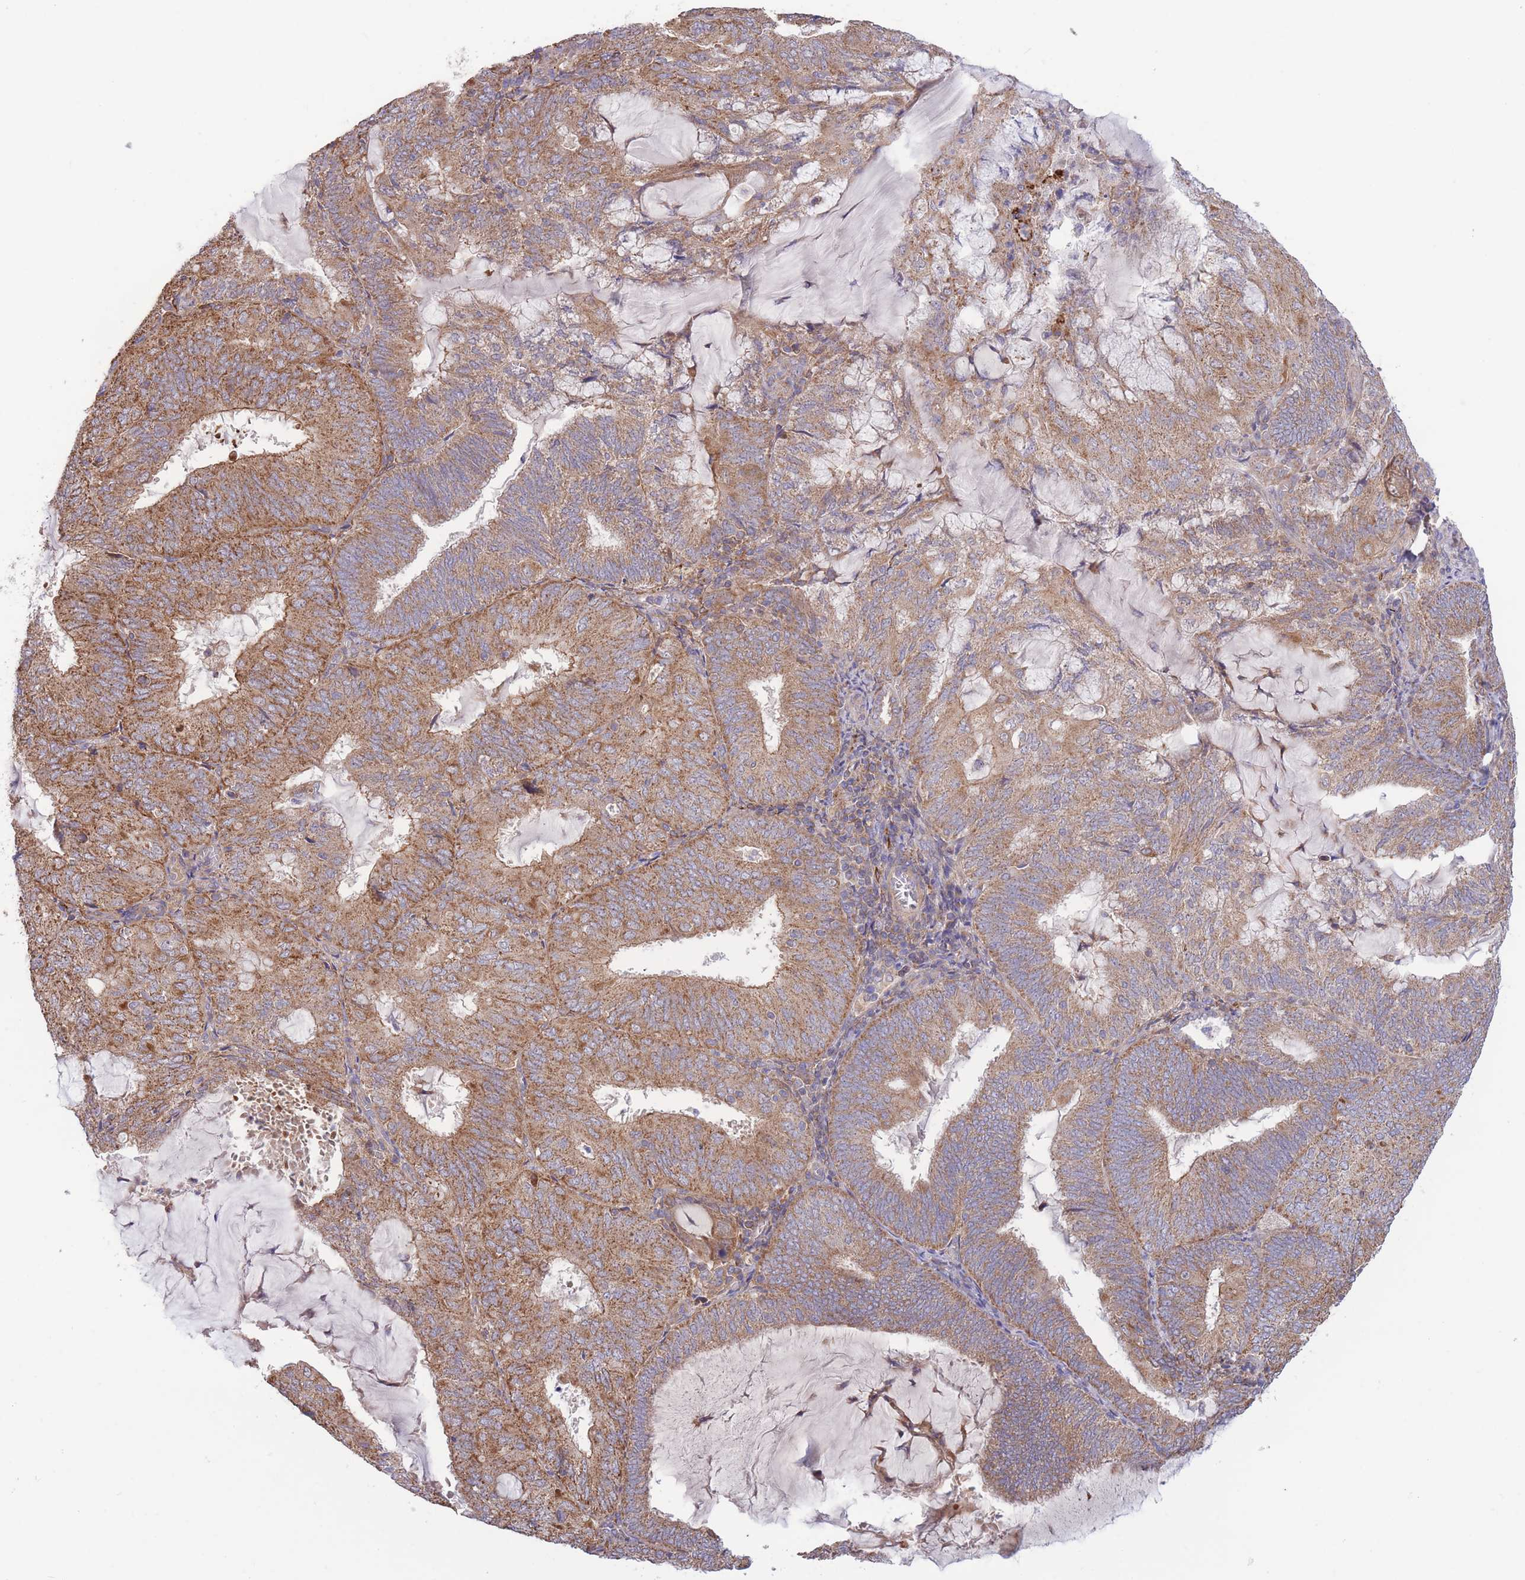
{"staining": {"intensity": "moderate", "quantity": ">75%", "location": "cytoplasmic/membranous"}, "tissue": "endometrial cancer", "cell_type": "Tumor cells", "image_type": "cancer", "snomed": [{"axis": "morphology", "description": "Adenocarcinoma, NOS"}, {"axis": "topography", "description": "Endometrium"}], "caption": "IHC histopathology image of neoplastic tissue: human endometrial cancer stained using IHC reveals medium levels of moderate protein expression localized specifically in the cytoplasmic/membranous of tumor cells, appearing as a cytoplasmic/membranous brown color.", "gene": "ATP13A2", "patient": {"sex": "female", "age": 81}}